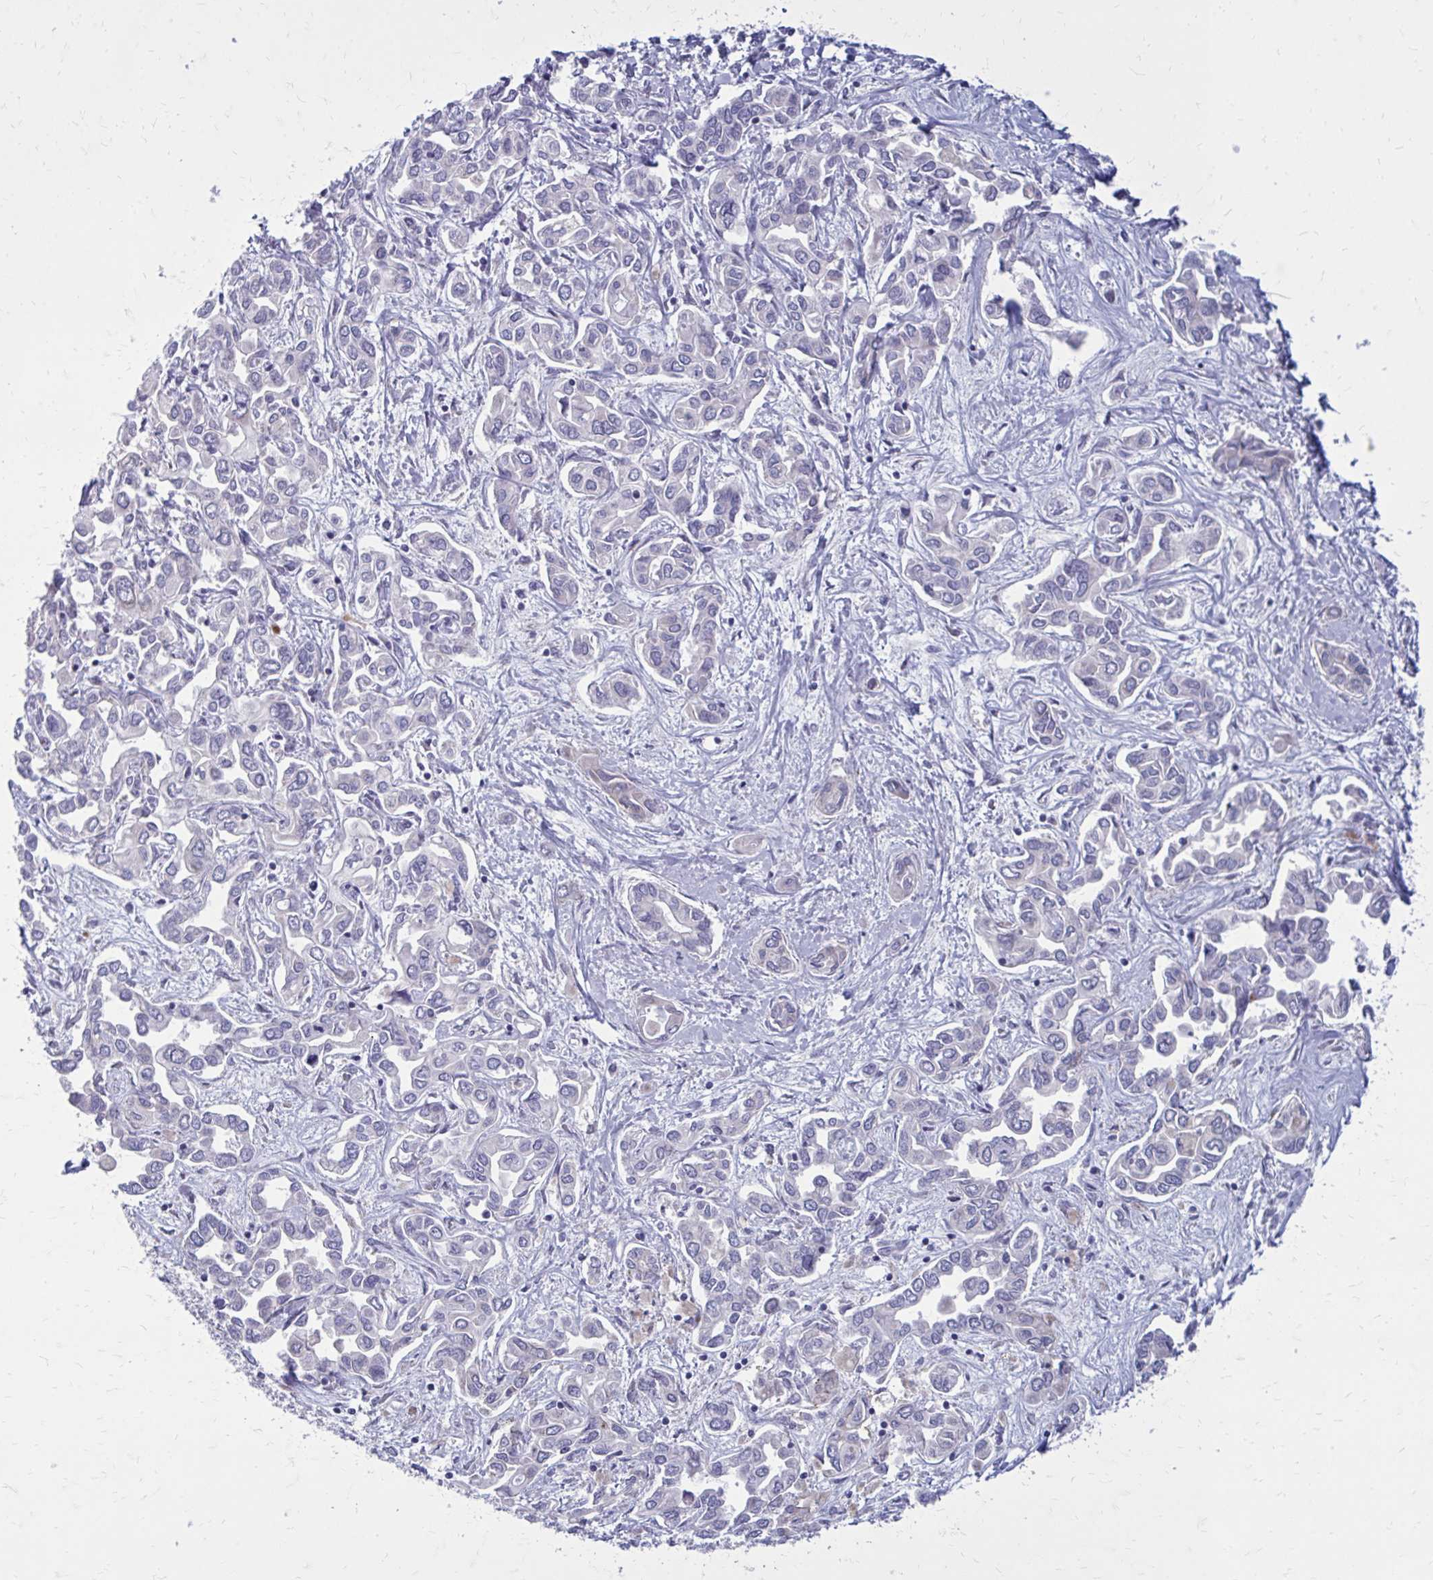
{"staining": {"intensity": "negative", "quantity": "none", "location": "none"}, "tissue": "liver cancer", "cell_type": "Tumor cells", "image_type": "cancer", "snomed": [{"axis": "morphology", "description": "Cholangiocarcinoma"}, {"axis": "topography", "description": "Liver"}], "caption": "Protein analysis of liver cancer (cholangiocarcinoma) displays no significant staining in tumor cells.", "gene": "GIGYF2", "patient": {"sex": "female", "age": 64}}